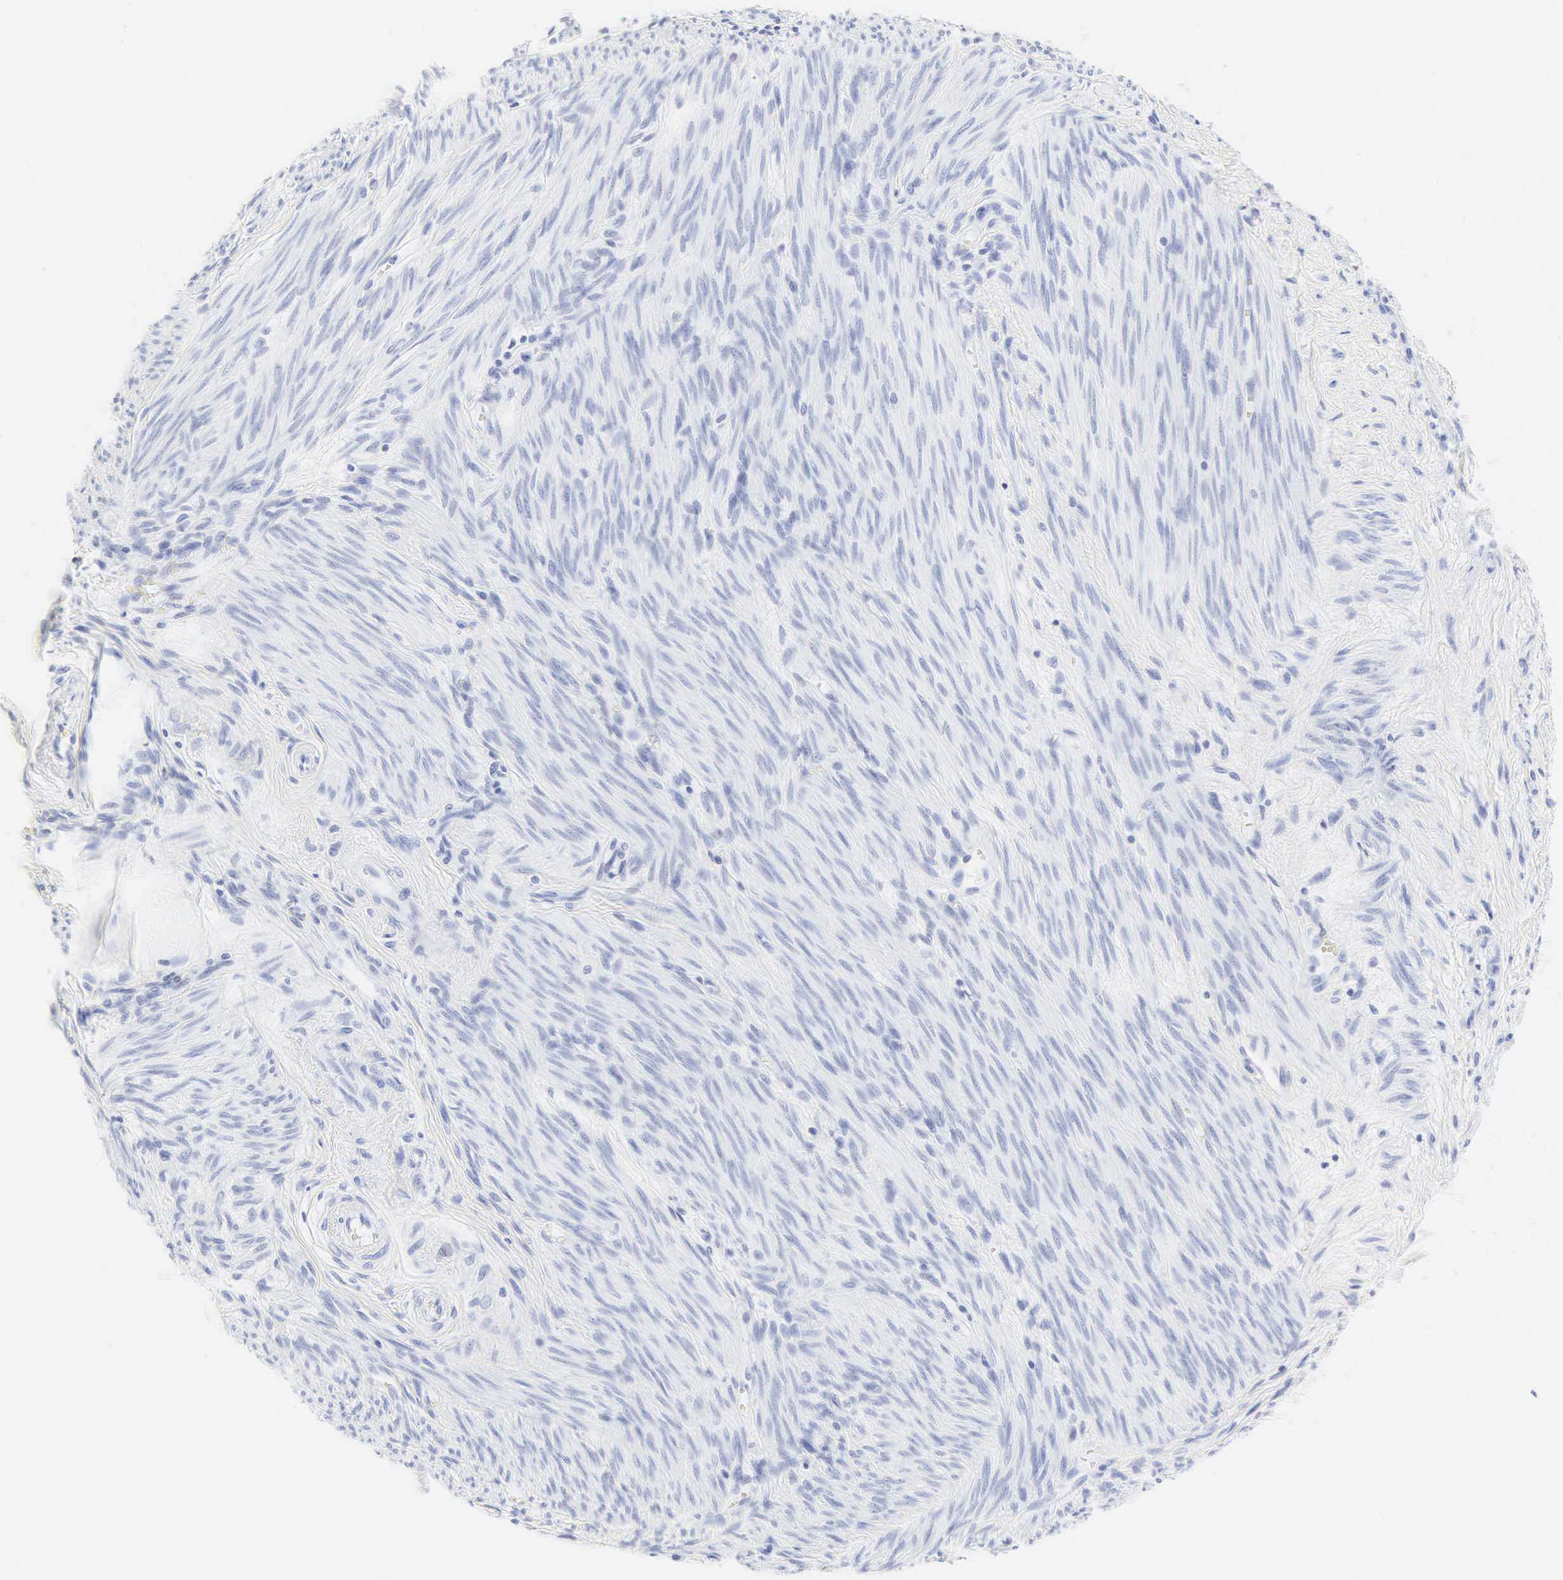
{"staining": {"intensity": "negative", "quantity": "none", "location": "none"}, "tissue": "endometrial cancer", "cell_type": "Tumor cells", "image_type": "cancer", "snomed": [{"axis": "morphology", "description": "Adenocarcinoma, NOS"}, {"axis": "topography", "description": "Endometrium"}], "caption": "Immunohistochemistry photomicrograph of adenocarcinoma (endometrial) stained for a protein (brown), which reveals no staining in tumor cells.", "gene": "CGB3", "patient": {"sex": "female", "age": 76}}